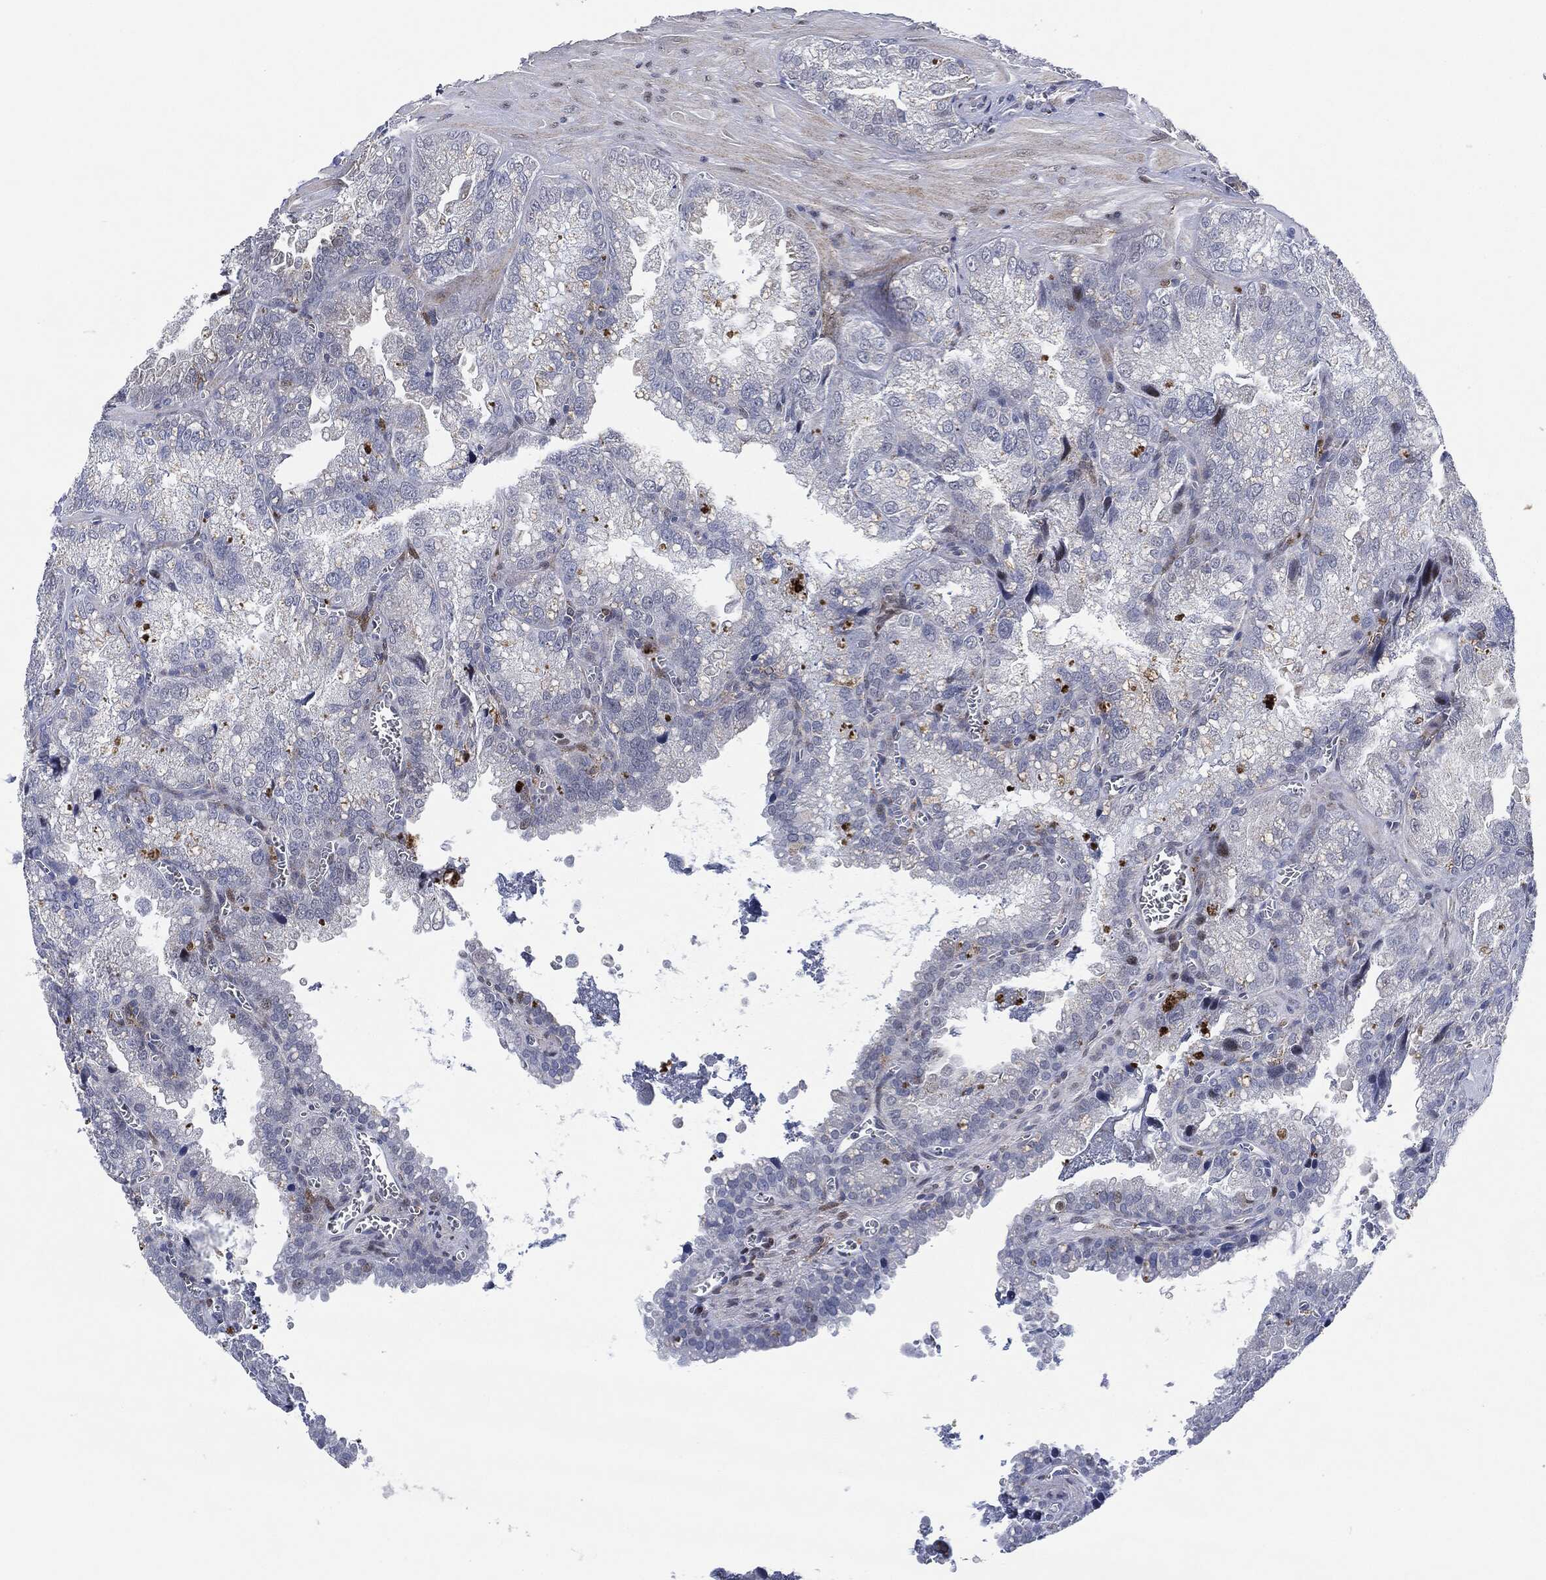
{"staining": {"intensity": "negative", "quantity": "none", "location": "none"}, "tissue": "seminal vesicle", "cell_type": "Glandular cells", "image_type": "normal", "snomed": [{"axis": "morphology", "description": "Normal tissue, NOS"}, {"axis": "topography", "description": "Seminal veicle"}], "caption": "Image shows no significant protein expression in glandular cells of normal seminal vesicle. The staining was performed using DAB (3,3'-diaminobenzidine) to visualize the protein expression in brown, while the nuclei were stained in blue with hematoxylin (Magnification: 20x).", "gene": "NANOS3", "patient": {"sex": "male", "age": 57}}